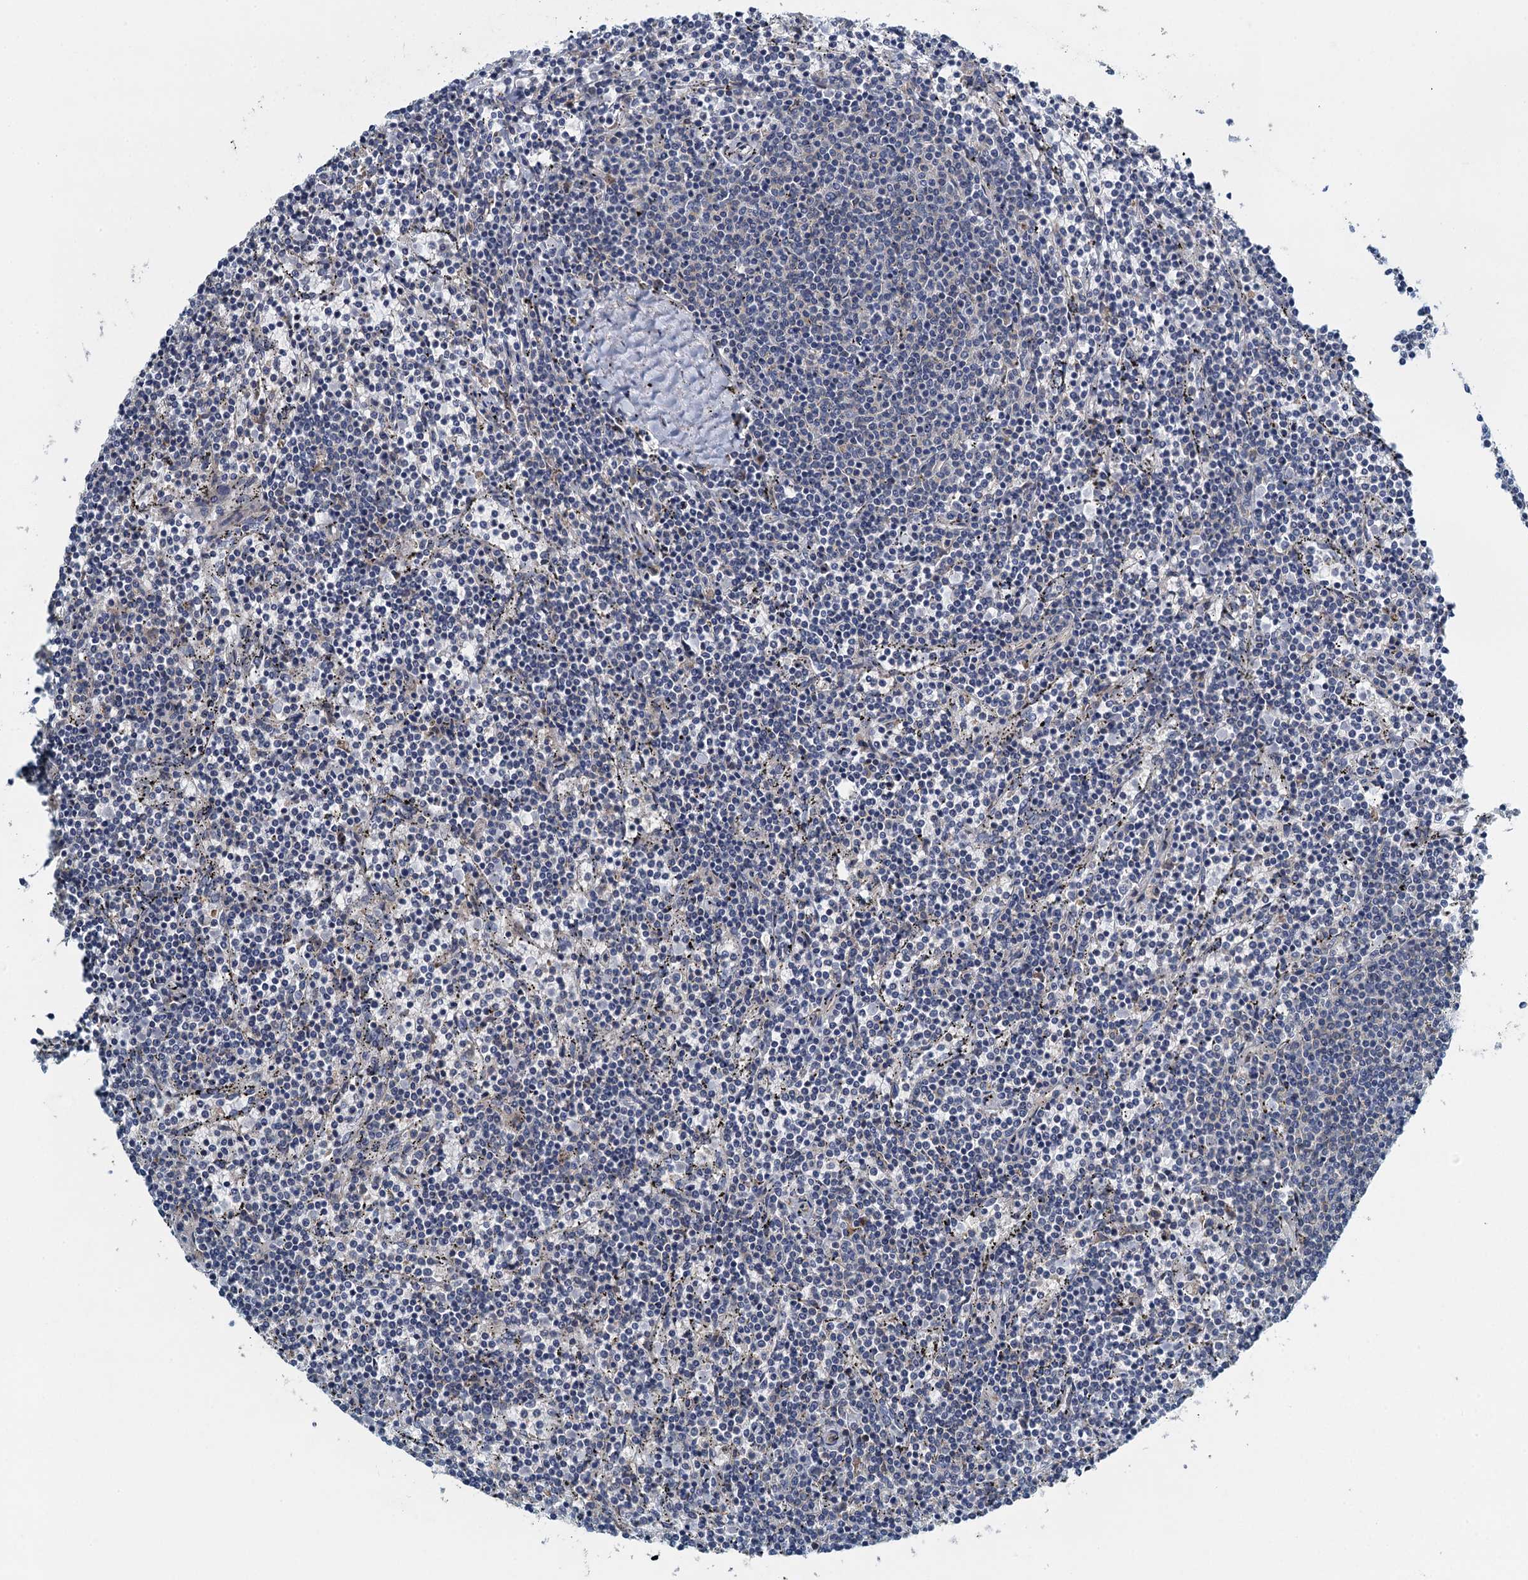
{"staining": {"intensity": "negative", "quantity": "none", "location": "none"}, "tissue": "lymphoma", "cell_type": "Tumor cells", "image_type": "cancer", "snomed": [{"axis": "morphology", "description": "Malignant lymphoma, non-Hodgkin's type, Low grade"}, {"axis": "topography", "description": "Spleen"}], "caption": "The immunohistochemistry image has no significant expression in tumor cells of malignant lymphoma, non-Hodgkin's type (low-grade) tissue. (Stains: DAB immunohistochemistry (IHC) with hematoxylin counter stain, Microscopy: brightfield microscopy at high magnification).", "gene": "ALG2", "patient": {"sex": "female", "age": 50}}